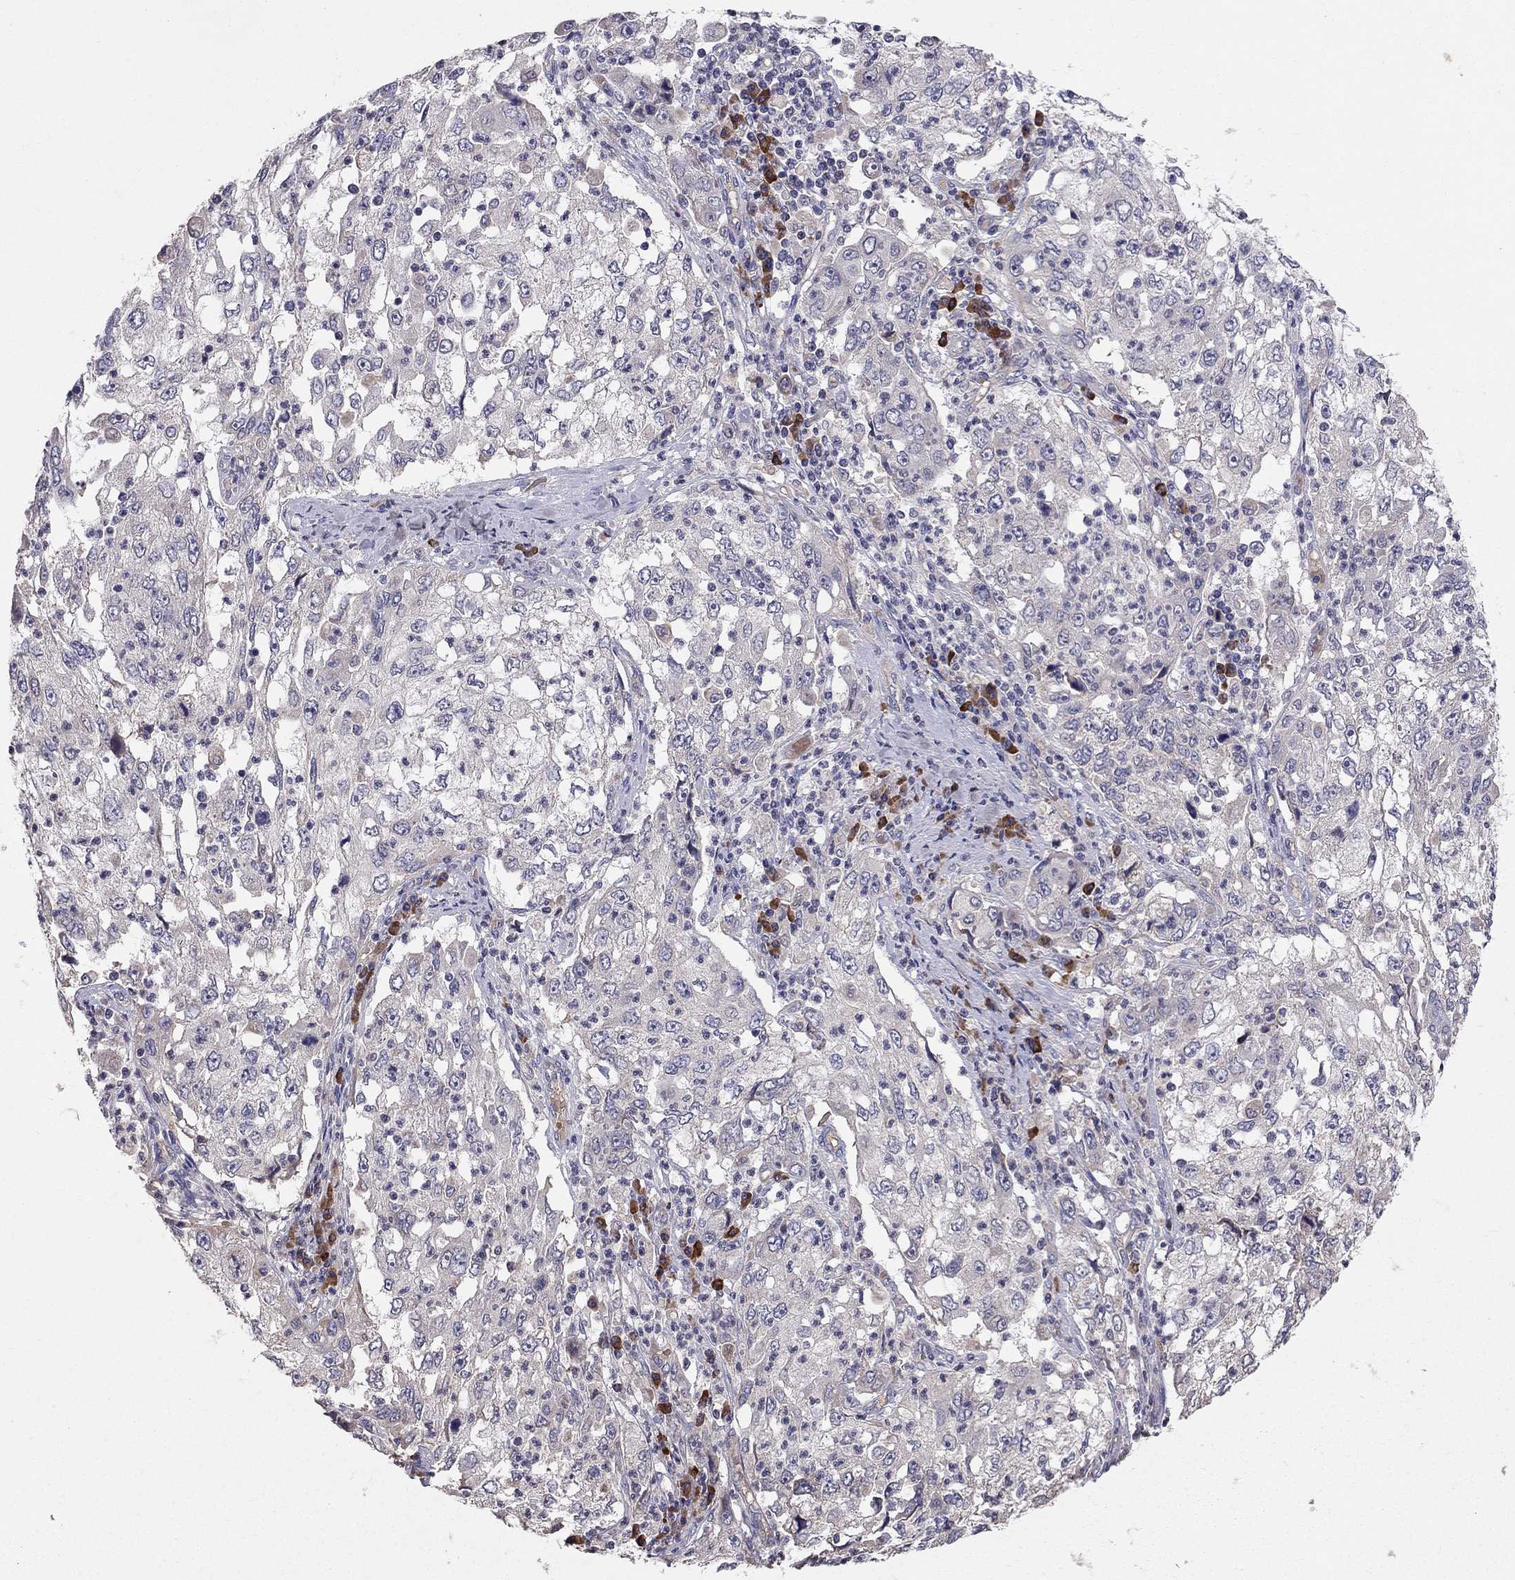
{"staining": {"intensity": "negative", "quantity": "none", "location": "none"}, "tissue": "cervical cancer", "cell_type": "Tumor cells", "image_type": "cancer", "snomed": [{"axis": "morphology", "description": "Squamous cell carcinoma, NOS"}, {"axis": "topography", "description": "Cervix"}], "caption": "Immunohistochemistry (IHC) image of human cervical squamous cell carcinoma stained for a protein (brown), which exhibits no staining in tumor cells.", "gene": "PIK3CG", "patient": {"sex": "female", "age": 36}}